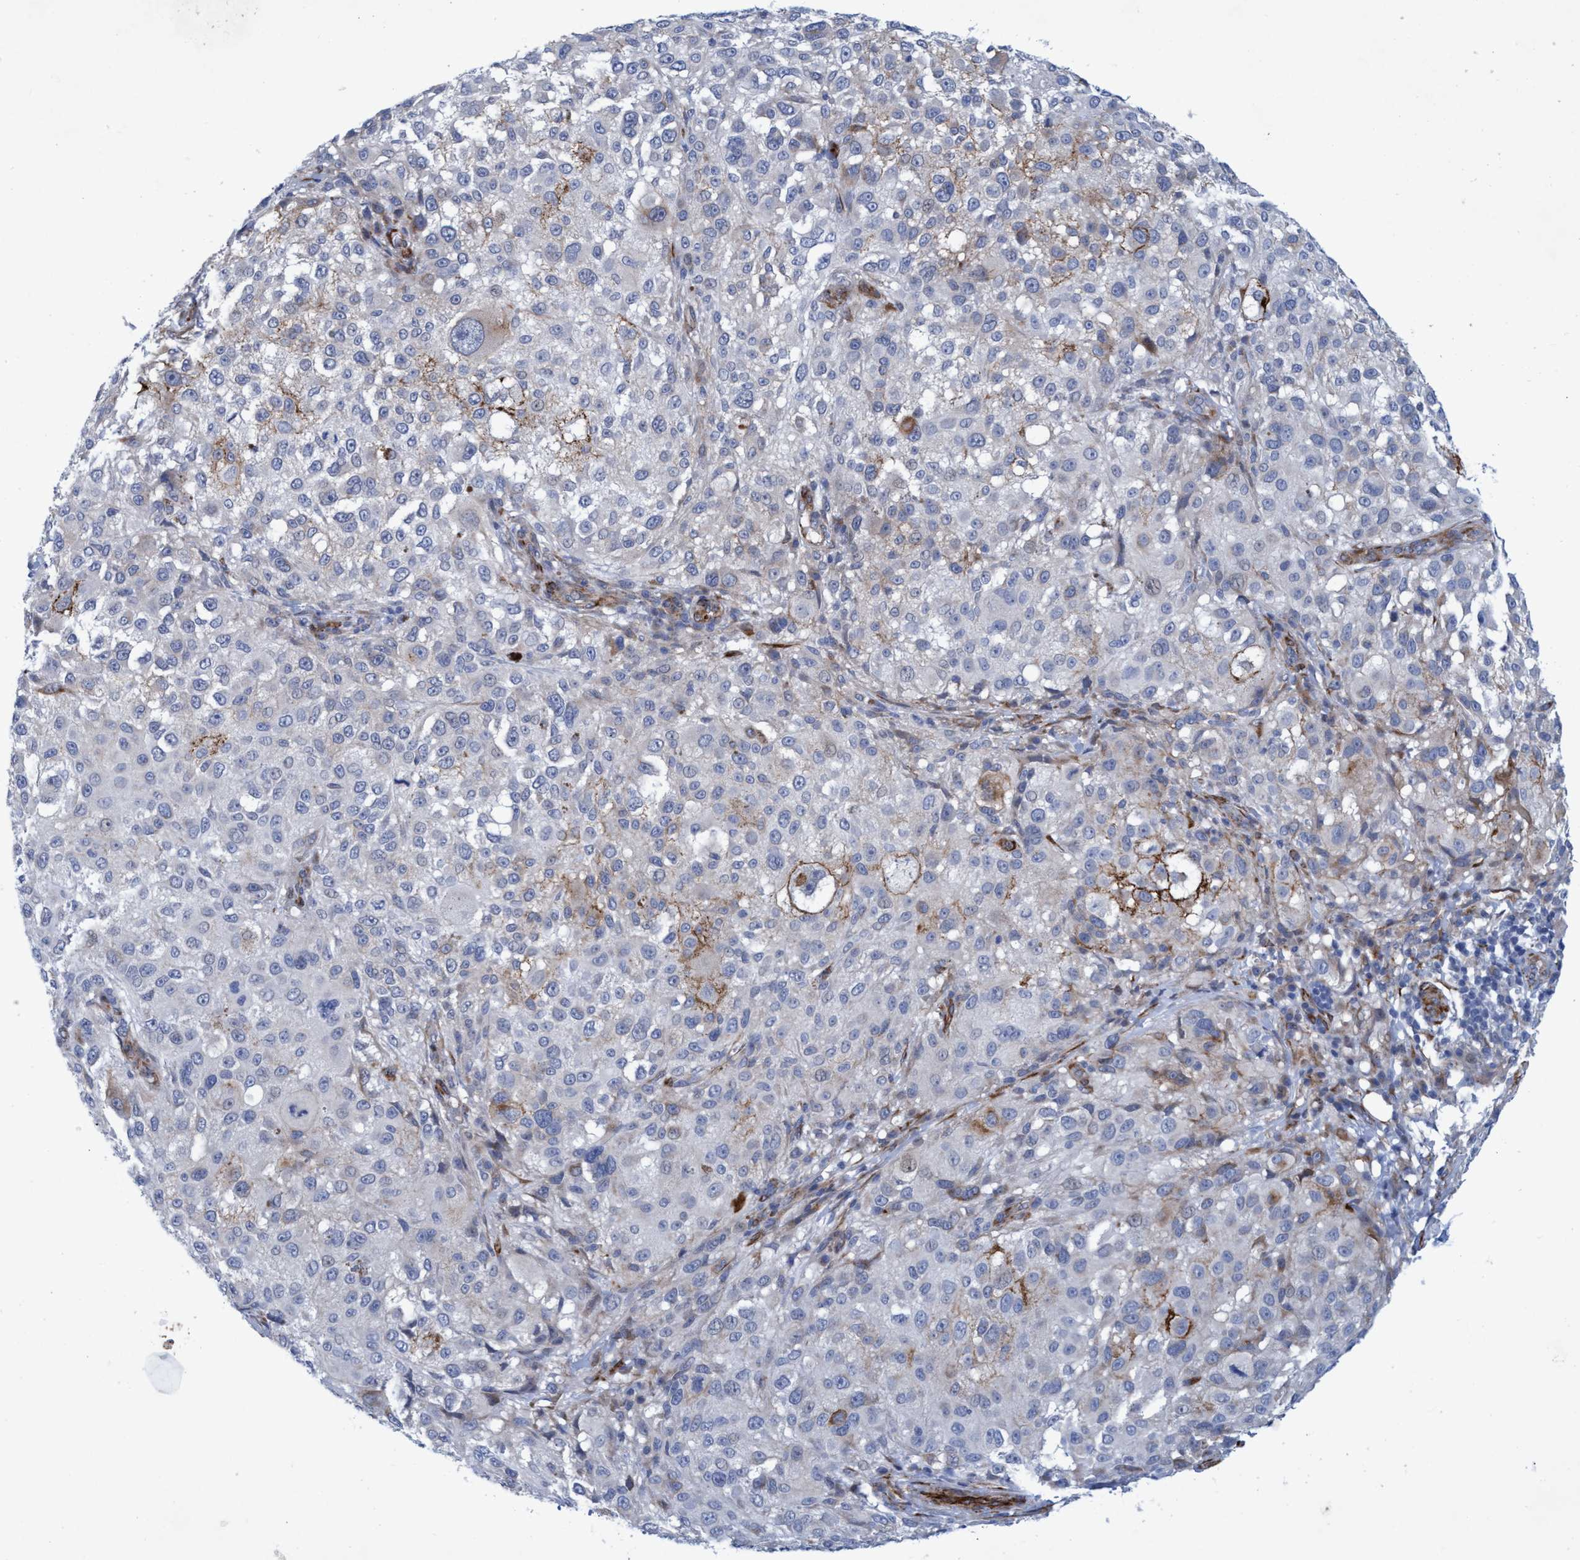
{"staining": {"intensity": "weak", "quantity": "<25%", "location": "cytoplasmic/membranous"}, "tissue": "melanoma", "cell_type": "Tumor cells", "image_type": "cancer", "snomed": [{"axis": "morphology", "description": "Necrosis, NOS"}, {"axis": "morphology", "description": "Malignant melanoma, NOS"}, {"axis": "topography", "description": "Skin"}], "caption": "This micrograph is of melanoma stained with immunohistochemistry to label a protein in brown with the nuclei are counter-stained blue. There is no positivity in tumor cells.", "gene": "SLC43A2", "patient": {"sex": "female", "age": 87}}